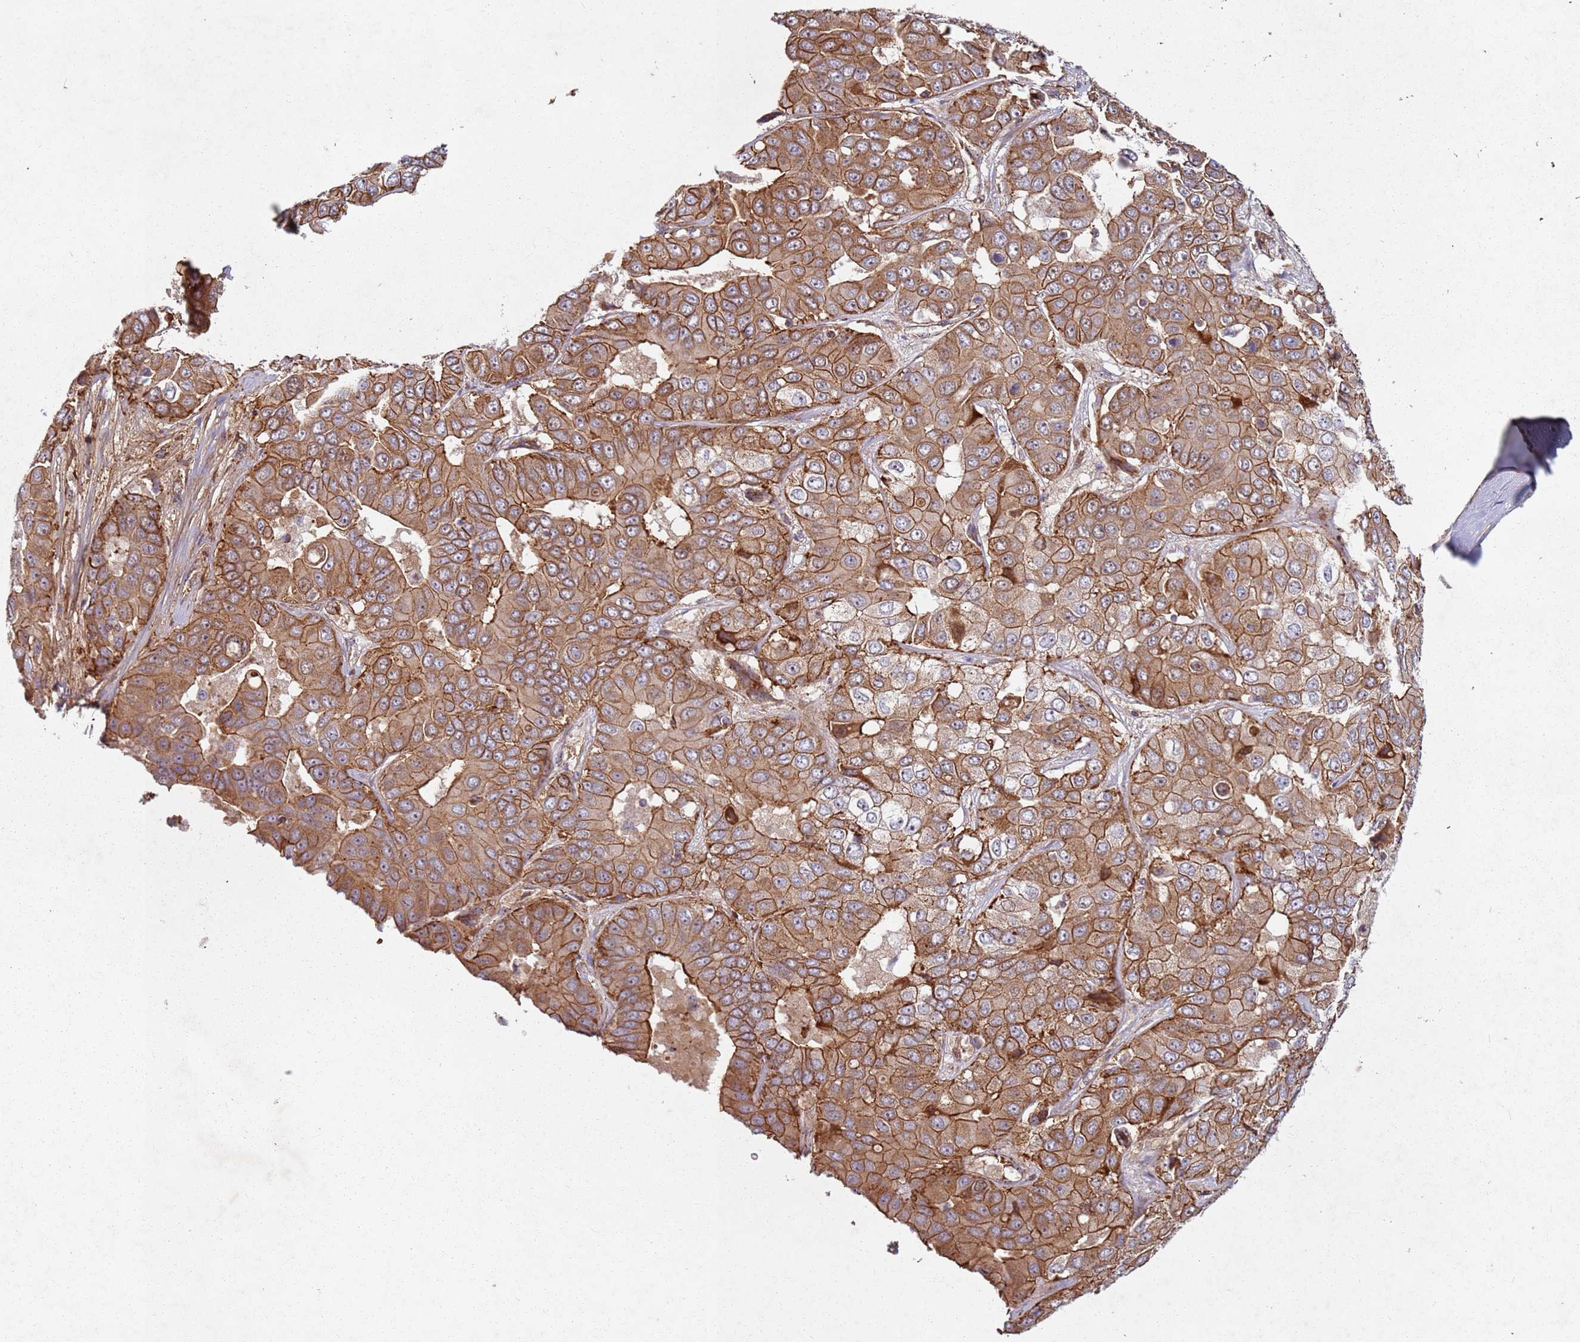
{"staining": {"intensity": "moderate", "quantity": ">75%", "location": "cytoplasmic/membranous"}, "tissue": "liver cancer", "cell_type": "Tumor cells", "image_type": "cancer", "snomed": [{"axis": "morphology", "description": "Cholangiocarcinoma"}, {"axis": "topography", "description": "Liver"}], "caption": "DAB immunohistochemical staining of human liver cancer (cholangiocarcinoma) demonstrates moderate cytoplasmic/membranous protein expression in approximately >75% of tumor cells.", "gene": "C2CD4B", "patient": {"sex": "female", "age": 52}}